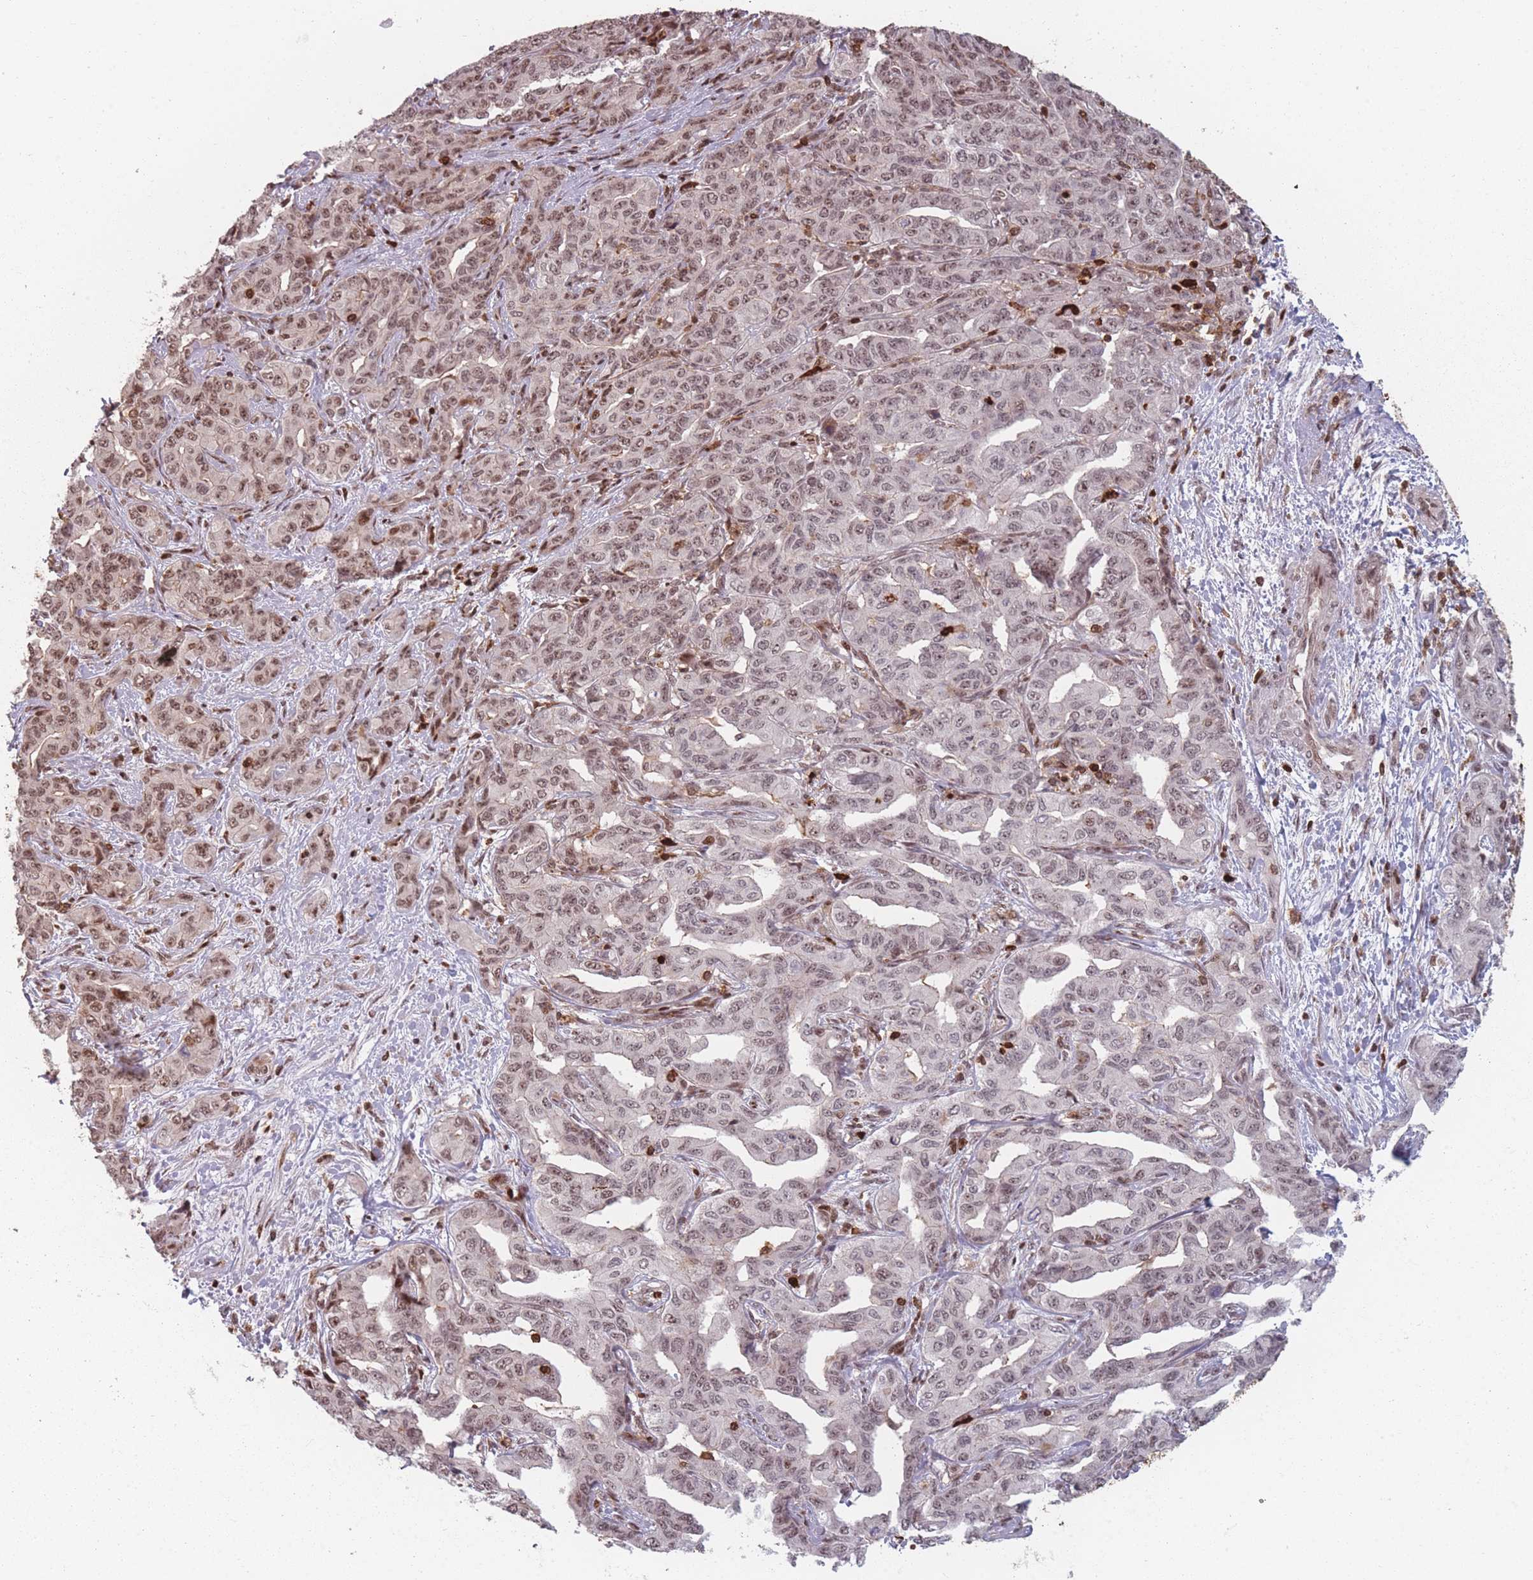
{"staining": {"intensity": "weak", "quantity": ">75%", "location": "nuclear"}, "tissue": "liver cancer", "cell_type": "Tumor cells", "image_type": "cancer", "snomed": [{"axis": "morphology", "description": "Cholangiocarcinoma"}, {"axis": "topography", "description": "Liver"}], "caption": "The immunohistochemical stain shows weak nuclear positivity in tumor cells of liver cholangiocarcinoma tissue. (DAB IHC with brightfield microscopy, high magnification).", "gene": "WDR55", "patient": {"sex": "male", "age": 59}}